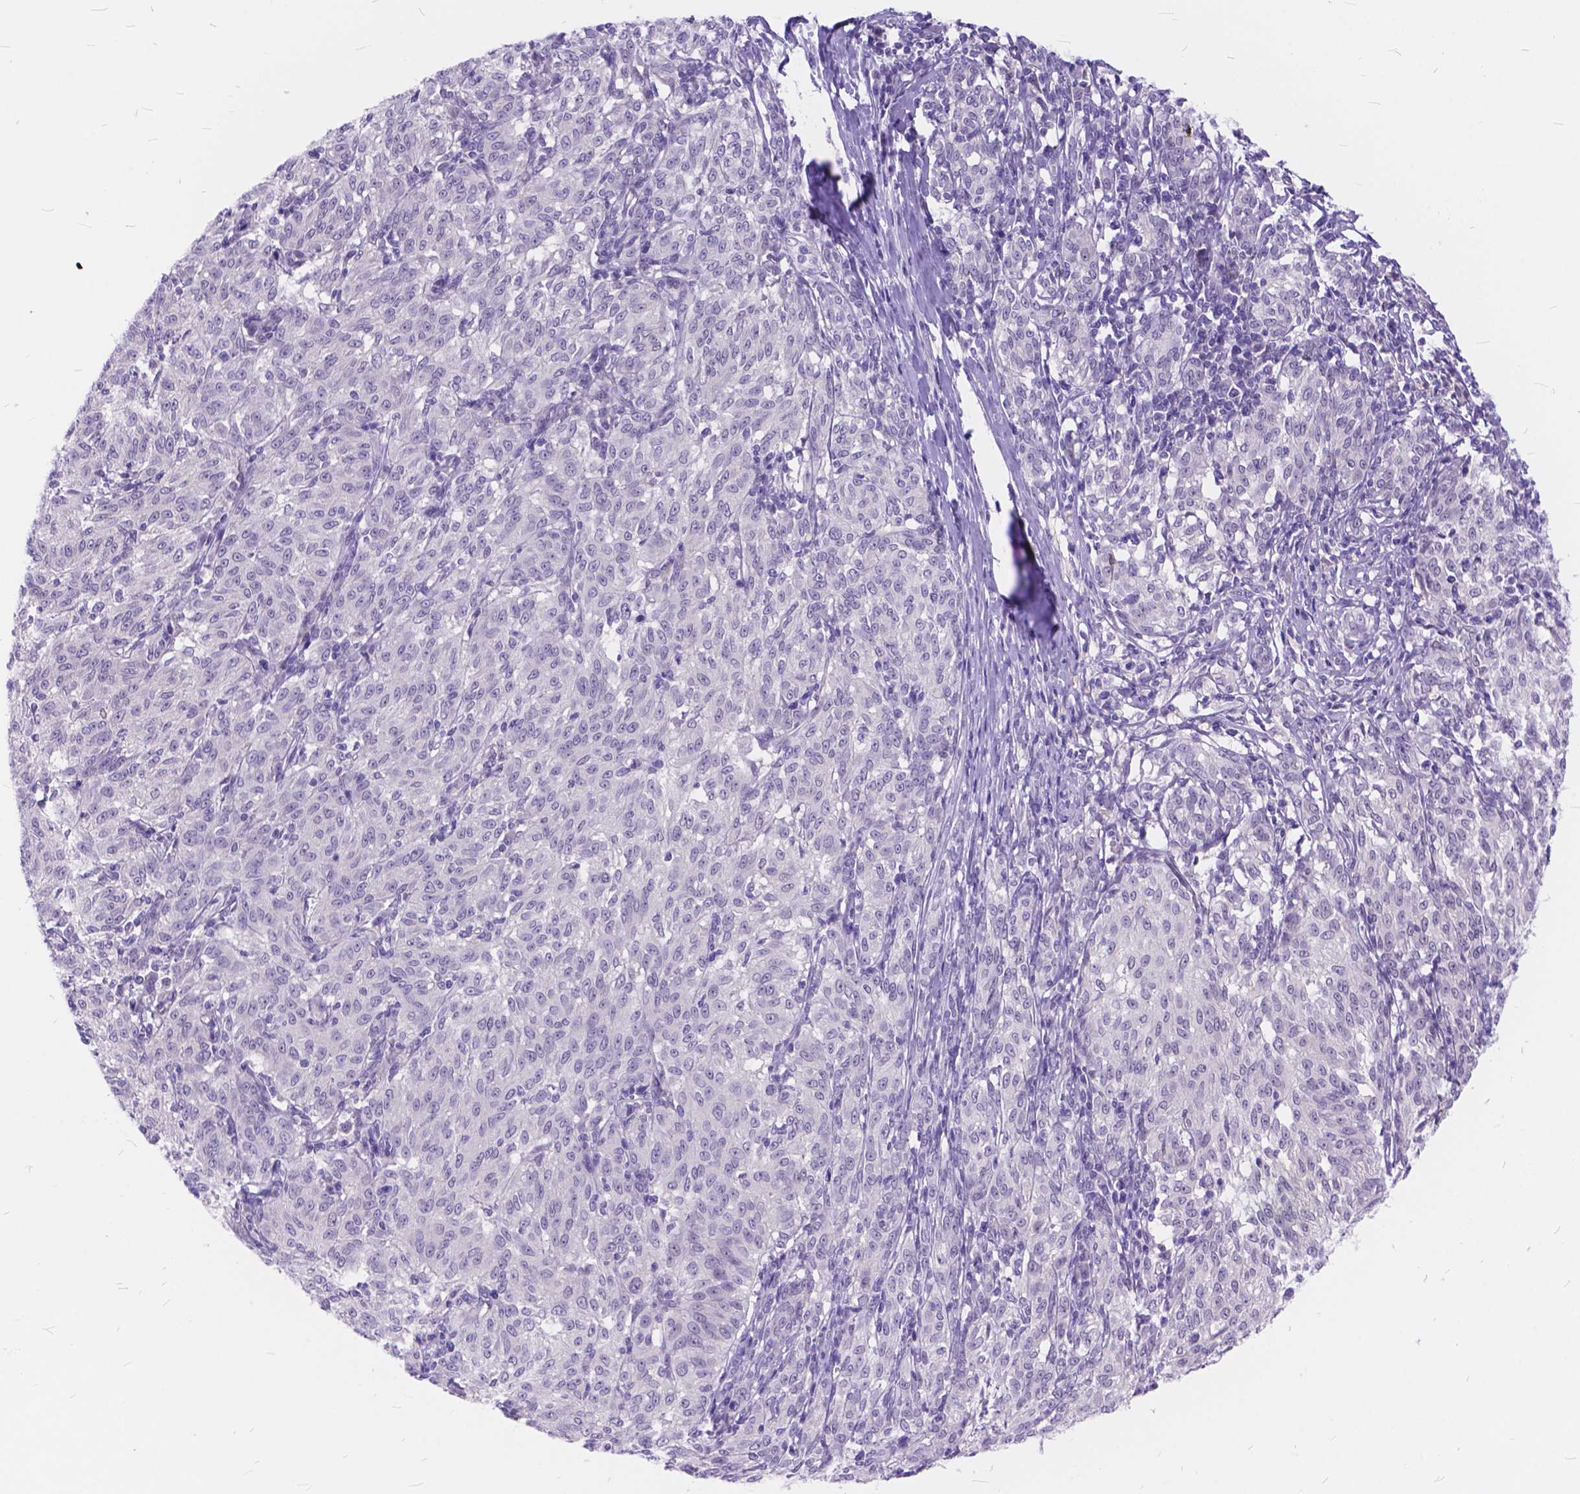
{"staining": {"intensity": "negative", "quantity": "none", "location": "none"}, "tissue": "melanoma", "cell_type": "Tumor cells", "image_type": "cancer", "snomed": [{"axis": "morphology", "description": "Malignant melanoma, NOS"}, {"axis": "topography", "description": "Skin"}], "caption": "Tumor cells show no significant expression in melanoma. The staining was performed using DAB to visualize the protein expression in brown, while the nuclei were stained in blue with hematoxylin (Magnification: 20x).", "gene": "MAN2C1", "patient": {"sex": "female", "age": 72}}